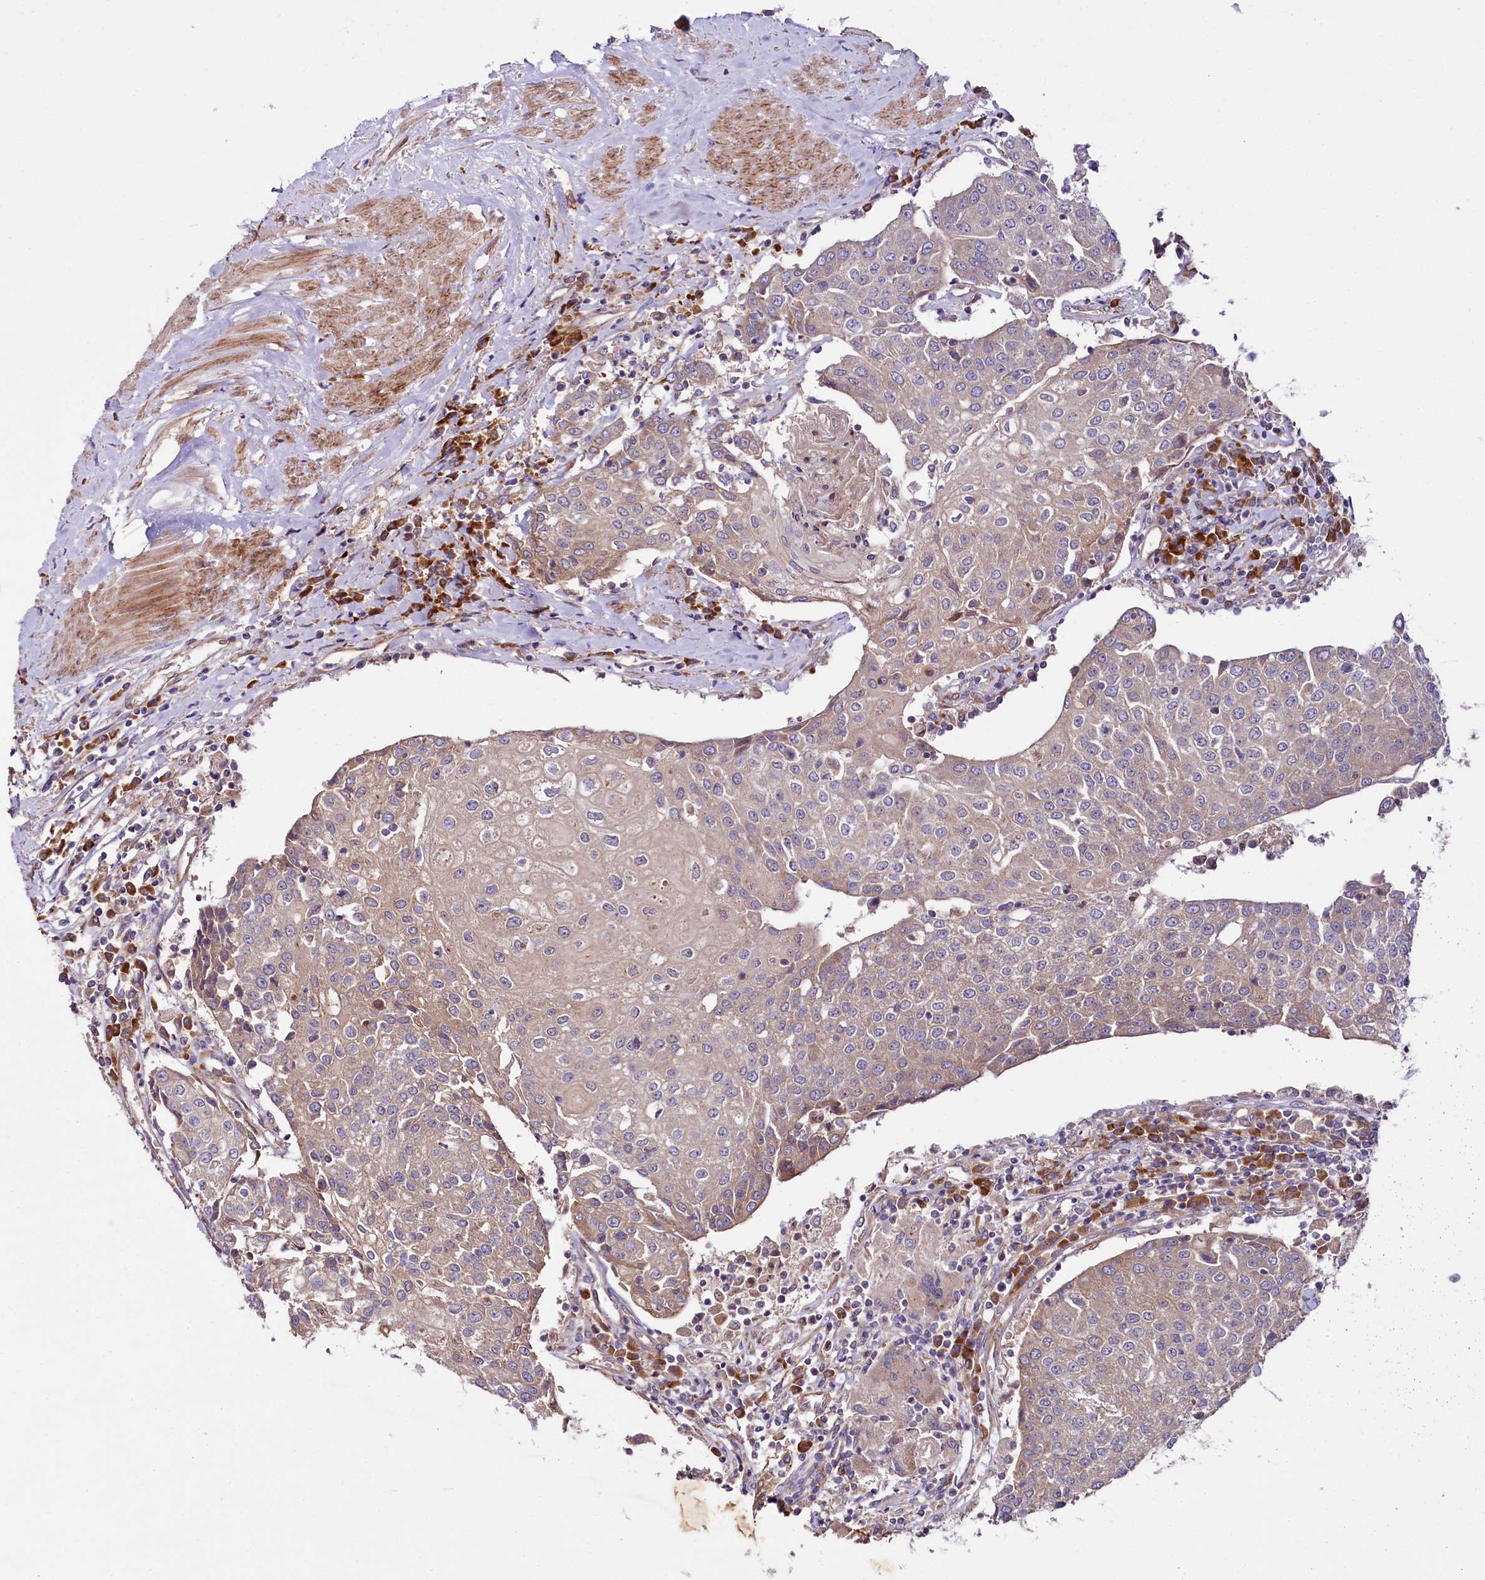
{"staining": {"intensity": "weak", "quantity": "25%-75%", "location": "cytoplasmic/membranous"}, "tissue": "urothelial cancer", "cell_type": "Tumor cells", "image_type": "cancer", "snomed": [{"axis": "morphology", "description": "Urothelial carcinoma, High grade"}, {"axis": "topography", "description": "Urinary bladder"}], "caption": "Protein expression analysis of human urothelial cancer reveals weak cytoplasmic/membranous expression in approximately 25%-75% of tumor cells.", "gene": "SPATS2", "patient": {"sex": "female", "age": 85}}